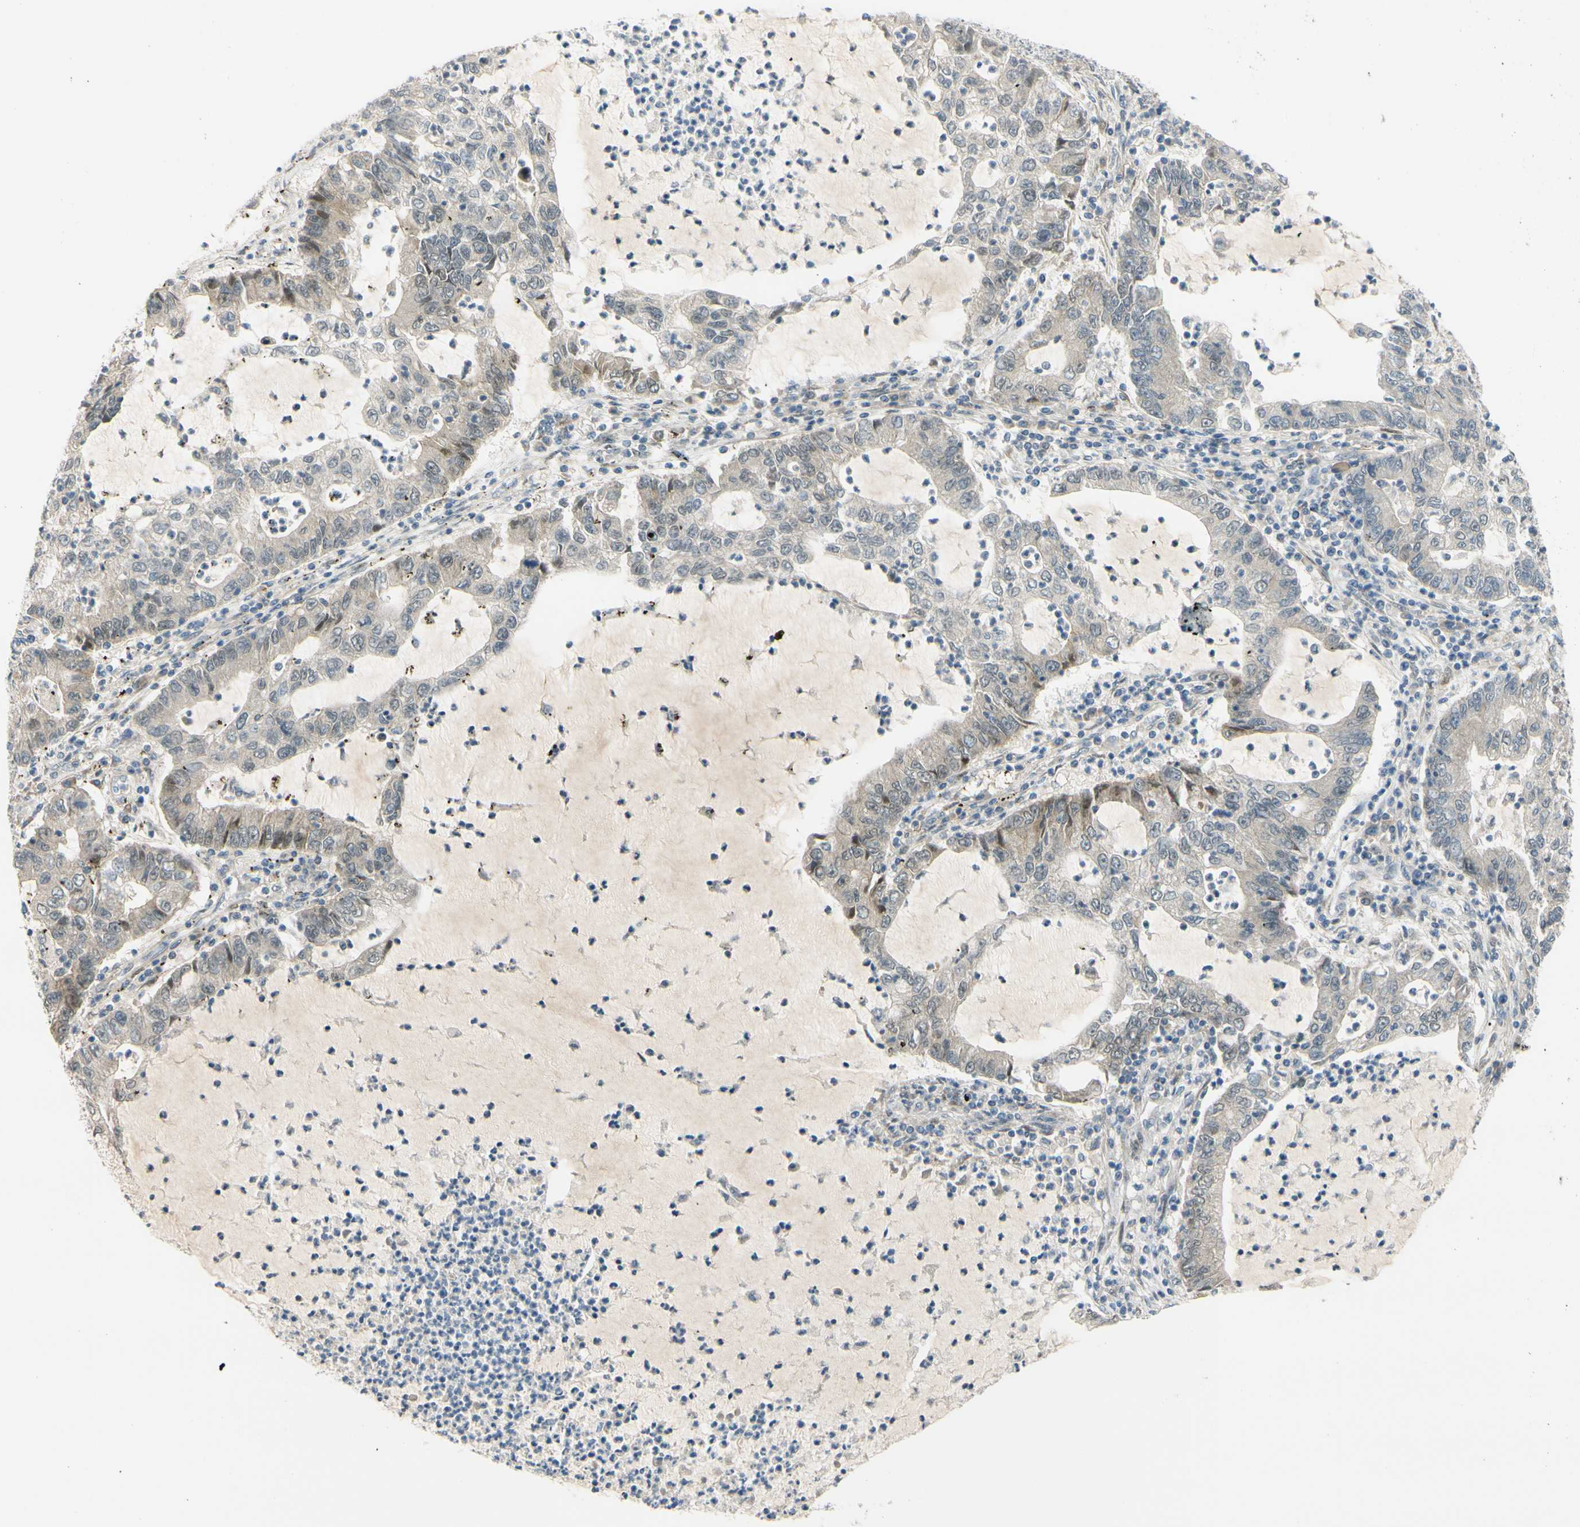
{"staining": {"intensity": "weak", "quantity": "25%-75%", "location": "nuclear"}, "tissue": "lung cancer", "cell_type": "Tumor cells", "image_type": "cancer", "snomed": [{"axis": "morphology", "description": "Adenocarcinoma, NOS"}, {"axis": "topography", "description": "Lung"}], "caption": "Weak nuclear expression is identified in approximately 25%-75% of tumor cells in lung adenocarcinoma.", "gene": "FHL2", "patient": {"sex": "female", "age": 51}}